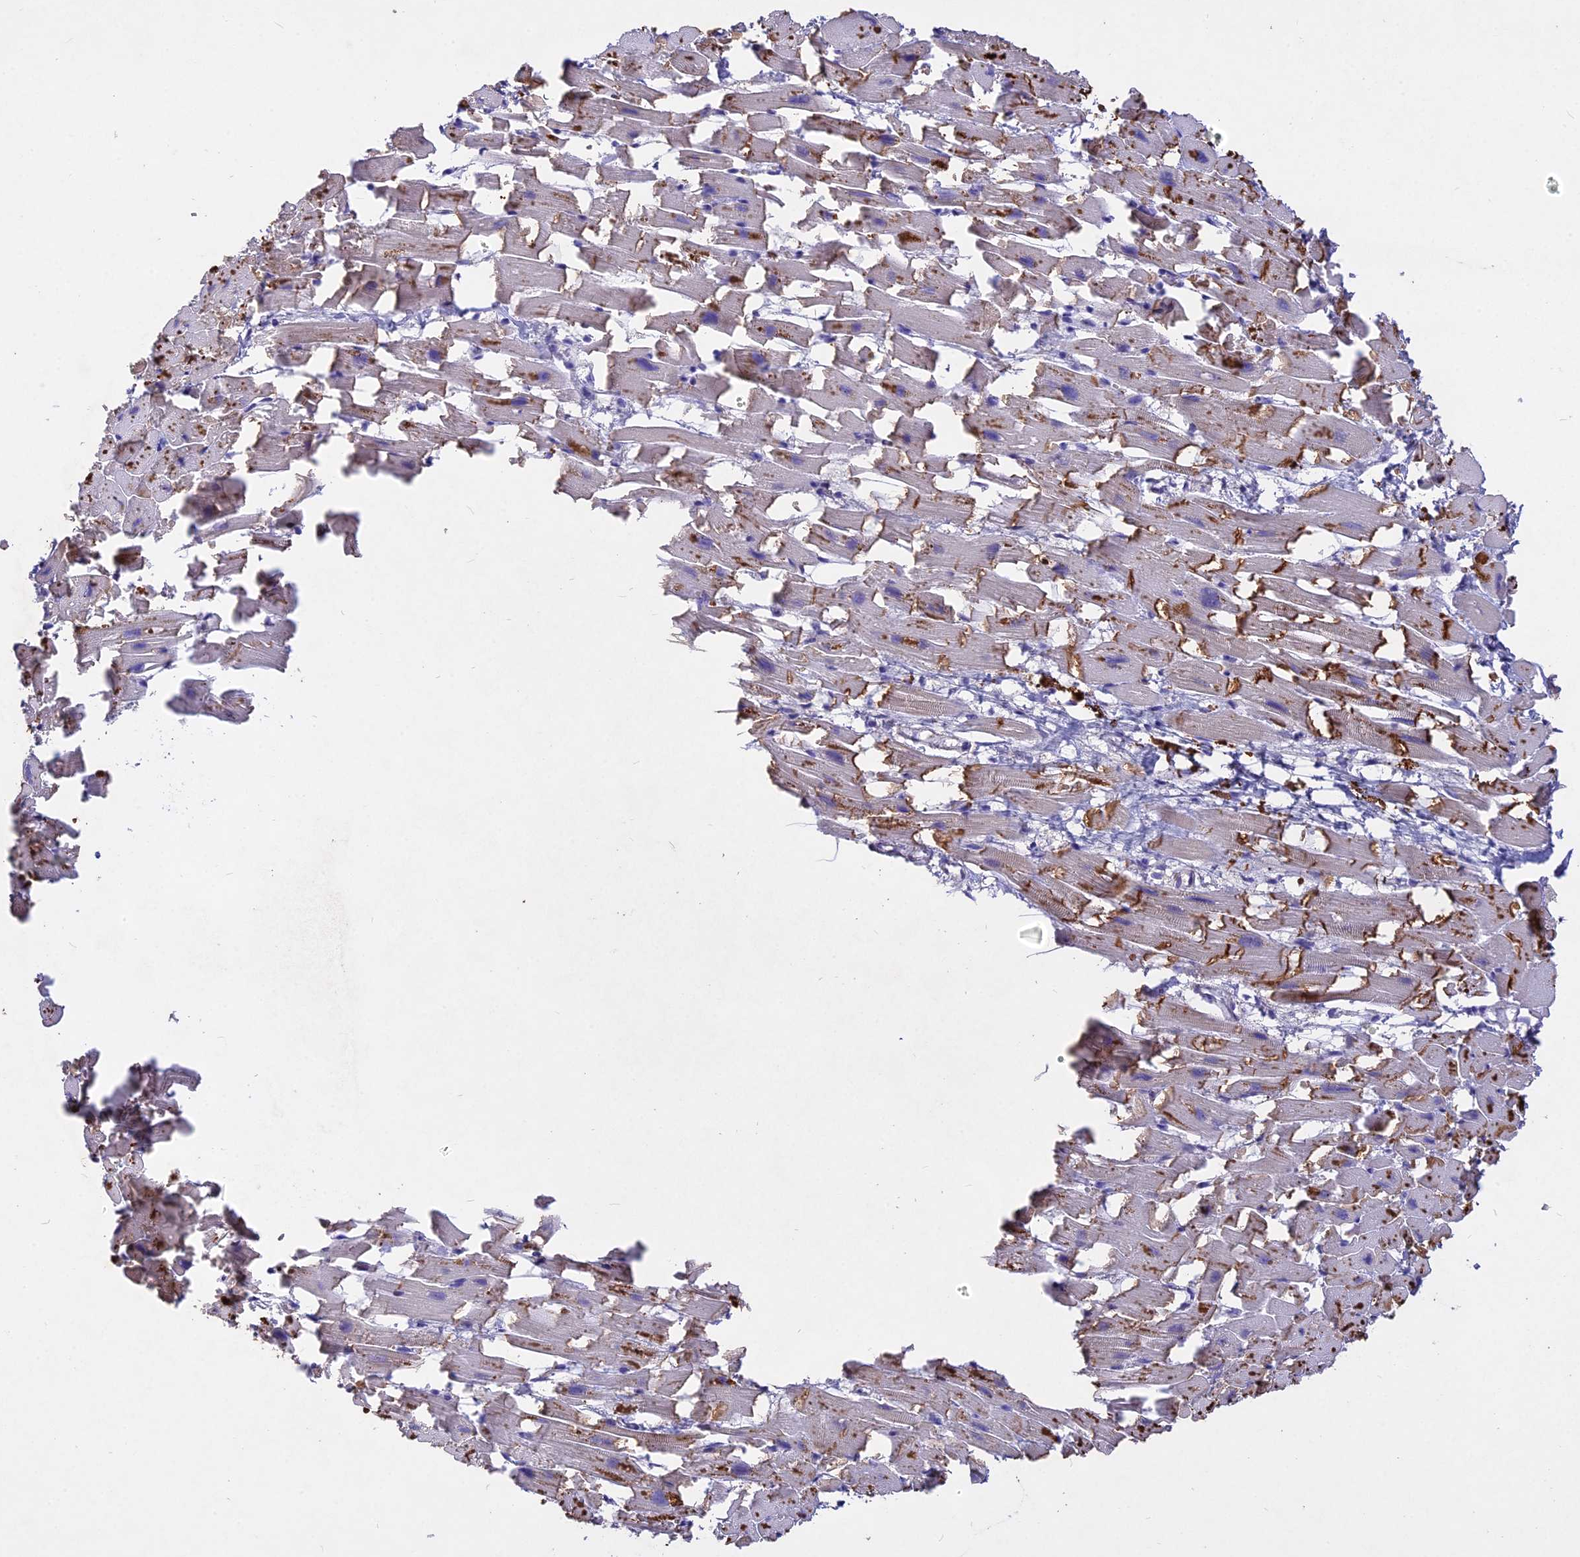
{"staining": {"intensity": "moderate", "quantity": "25%-75%", "location": "cytoplasmic/membranous"}, "tissue": "heart muscle", "cell_type": "Cardiomyocytes", "image_type": "normal", "snomed": [{"axis": "morphology", "description": "Normal tissue, NOS"}, {"axis": "topography", "description": "Heart"}], "caption": "Moderate cytoplasmic/membranous staining for a protein is identified in approximately 25%-75% of cardiomyocytes of benign heart muscle using immunohistochemistry (IHC).", "gene": "SLC26A4", "patient": {"sex": "female", "age": 64}}